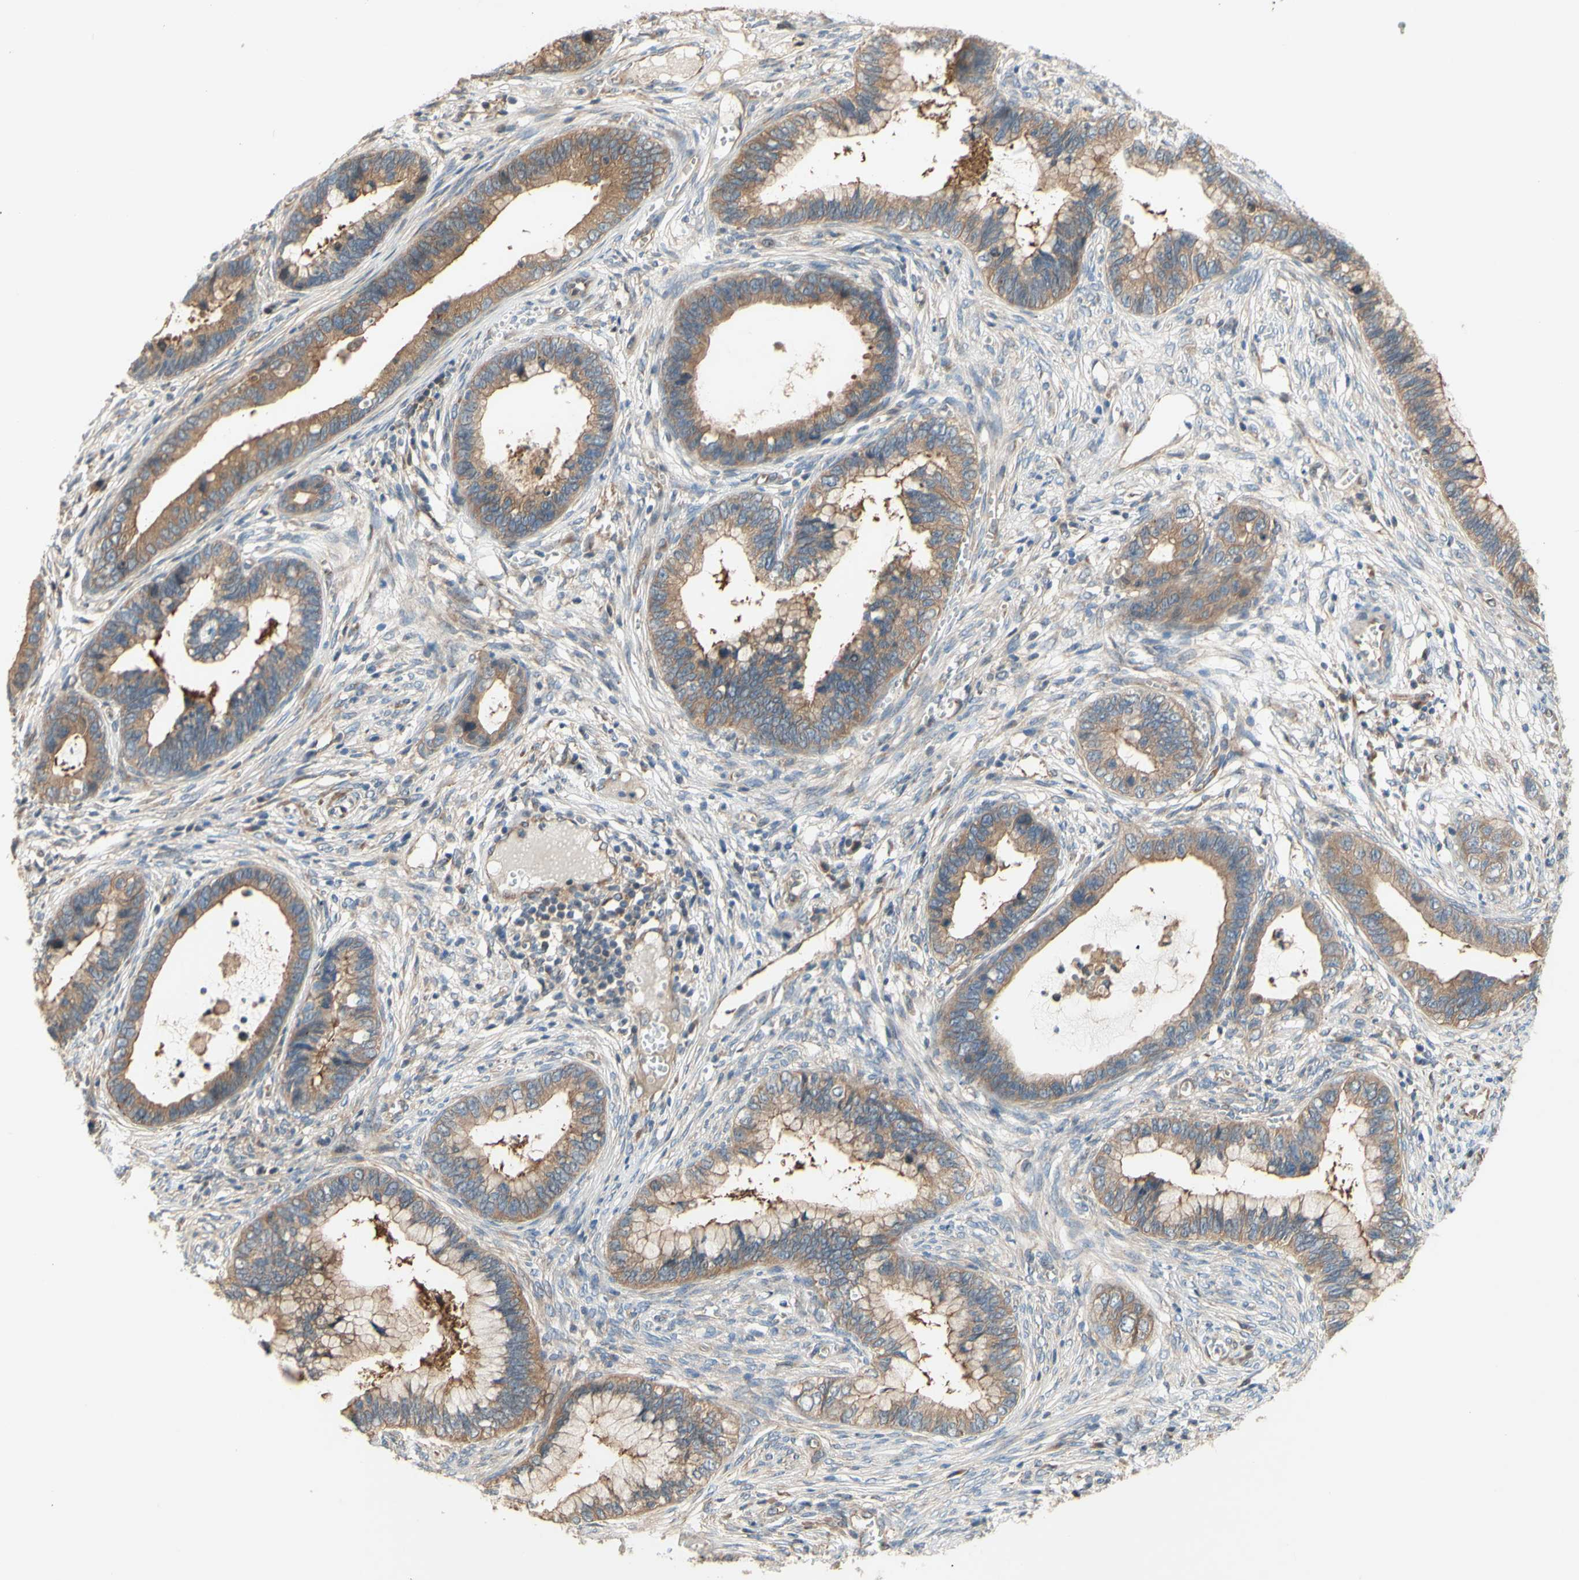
{"staining": {"intensity": "moderate", "quantity": ">75%", "location": "cytoplasmic/membranous"}, "tissue": "cervical cancer", "cell_type": "Tumor cells", "image_type": "cancer", "snomed": [{"axis": "morphology", "description": "Adenocarcinoma, NOS"}, {"axis": "topography", "description": "Cervix"}], "caption": "Protein expression analysis of human cervical cancer reveals moderate cytoplasmic/membranous staining in approximately >75% of tumor cells.", "gene": "DYNLRB1", "patient": {"sex": "female", "age": 44}}